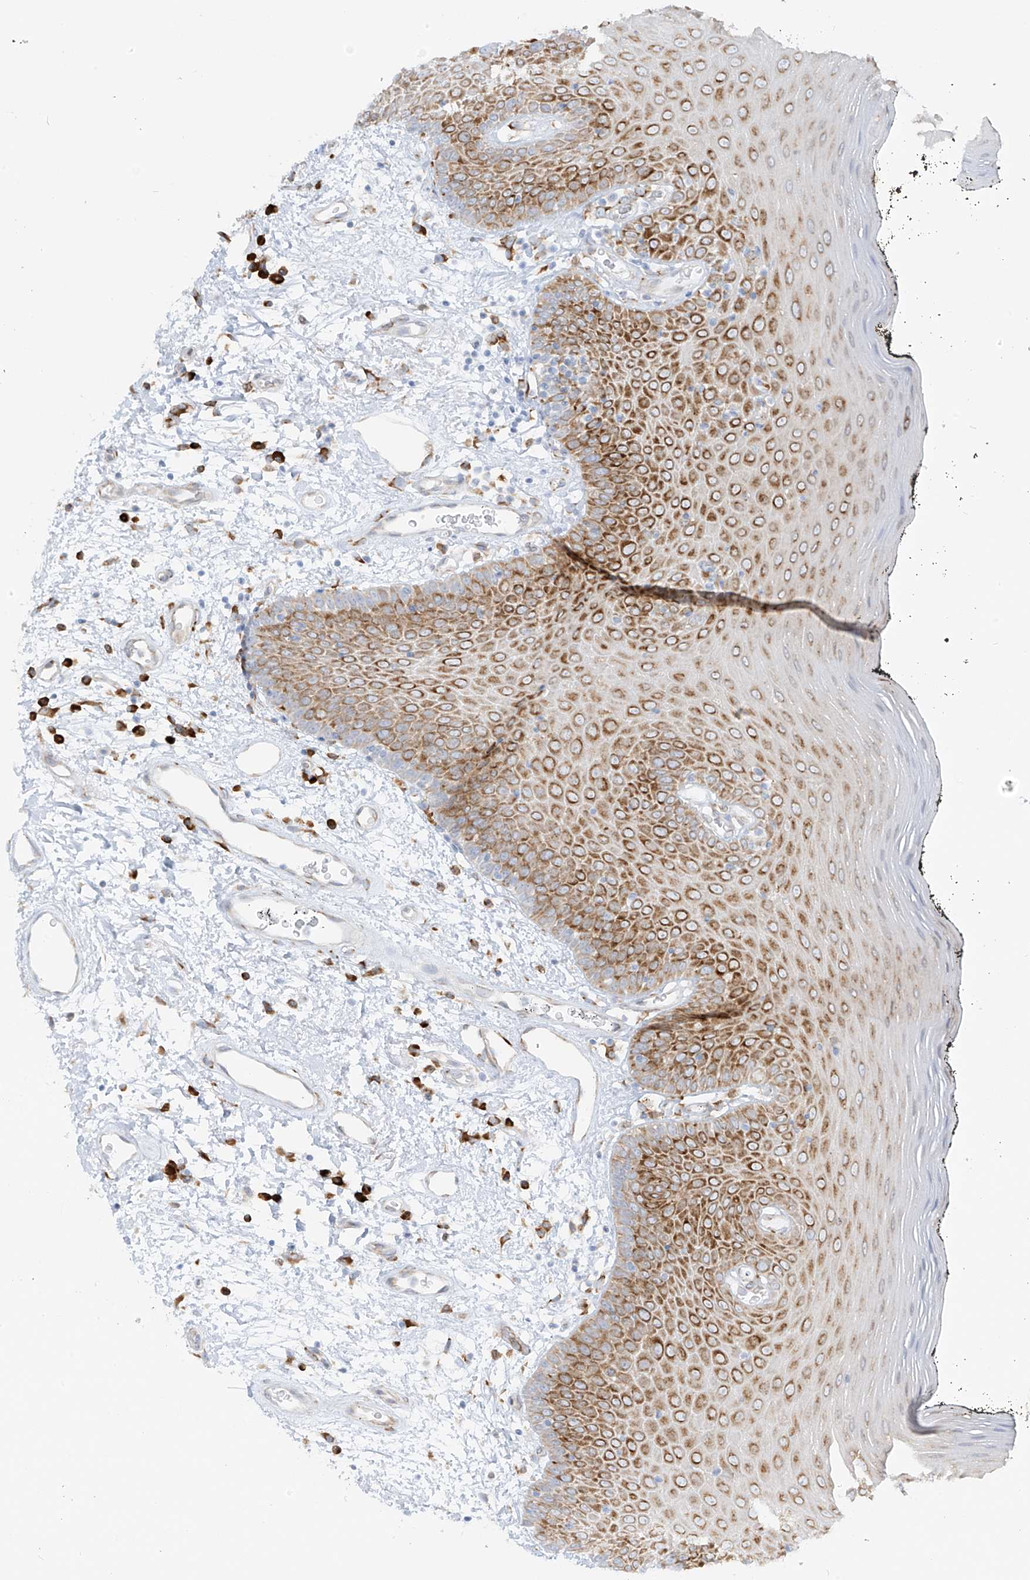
{"staining": {"intensity": "strong", "quantity": ">75%", "location": "cytoplasmic/membranous"}, "tissue": "oral mucosa", "cell_type": "Squamous epithelial cells", "image_type": "normal", "snomed": [{"axis": "morphology", "description": "Normal tissue, NOS"}, {"axis": "topography", "description": "Oral tissue"}], "caption": "Protein expression analysis of normal oral mucosa demonstrates strong cytoplasmic/membranous expression in about >75% of squamous epithelial cells.", "gene": "LRRC59", "patient": {"sex": "male", "age": 74}}